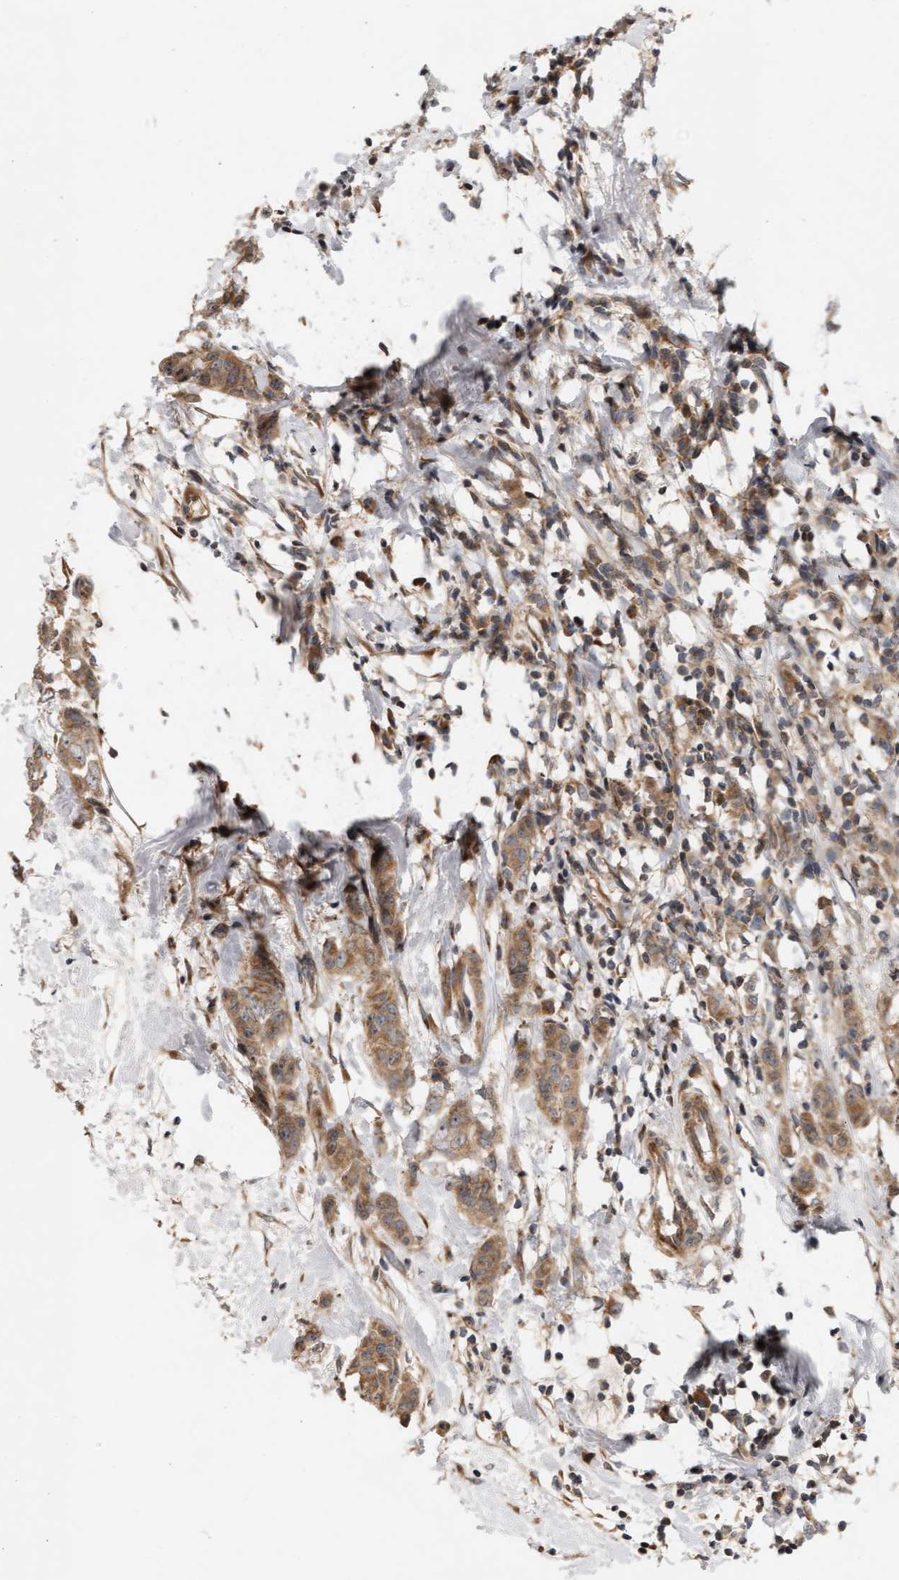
{"staining": {"intensity": "moderate", "quantity": ">75%", "location": "cytoplasmic/membranous"}, "tissue": "breast cancer", "cell_type": "Tumor cells", "image_type": "cancer", "snomed": [{"axis": "morphology", "description": "Normal tissue, NOS"}, {"axis": "morphology", "description": "Duct carcinoma"}, {"axis": "topography", "description": "Breast"}], "caption": "This is an image of immunohistochemistry (IHC) staining of breast invasive ductal carcinoma, which shows moderate staining in the cytoplasmic/membranous of tumor cells.", "gene": "BAHCC1", "patient": {"sex": "female", "age": 40}}